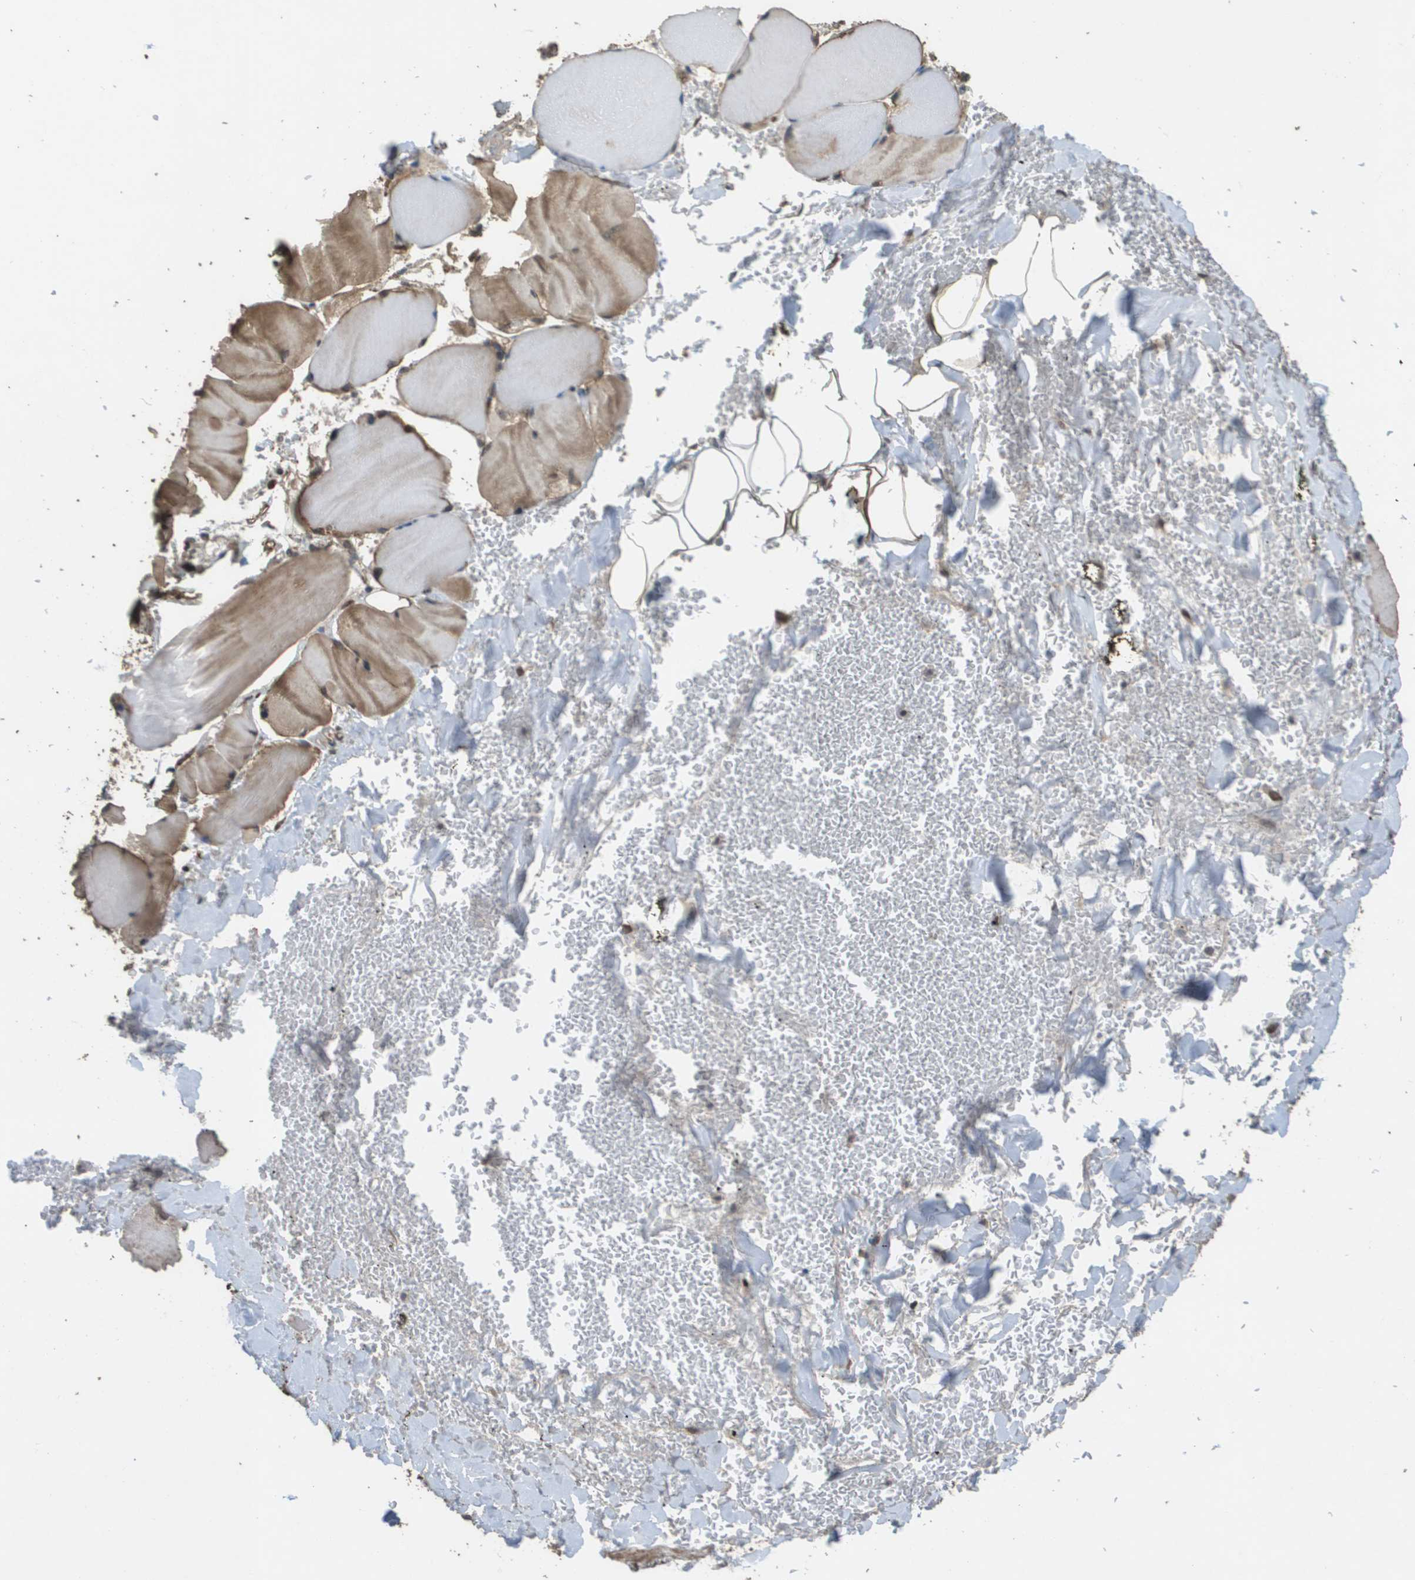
{"staining": {"intensity": "moderate", "quantity": ">75%", "location": "cytoplasmic/membranous,nuclear"}, "tissue": "skeletal muscle", "cell_type": "Myocytes", "image_type": "normal", "snomed": [{"axis": "morphology", "description": "Normal tissue, NOS"}, {"axis": "topography", "description": "Skin"}, {"axis": "topography", "description": "Skeletal muscle"}], "caption": "A histopathology image showing moderate cytoplasmic/membranous,nuclear expression in approximately >75% of myocytes in benign skeletal muscle, as visualized by brown immunohistochemical staining.", "gene": "KAT5", "patient": {"sex": "male", "age": 83}}